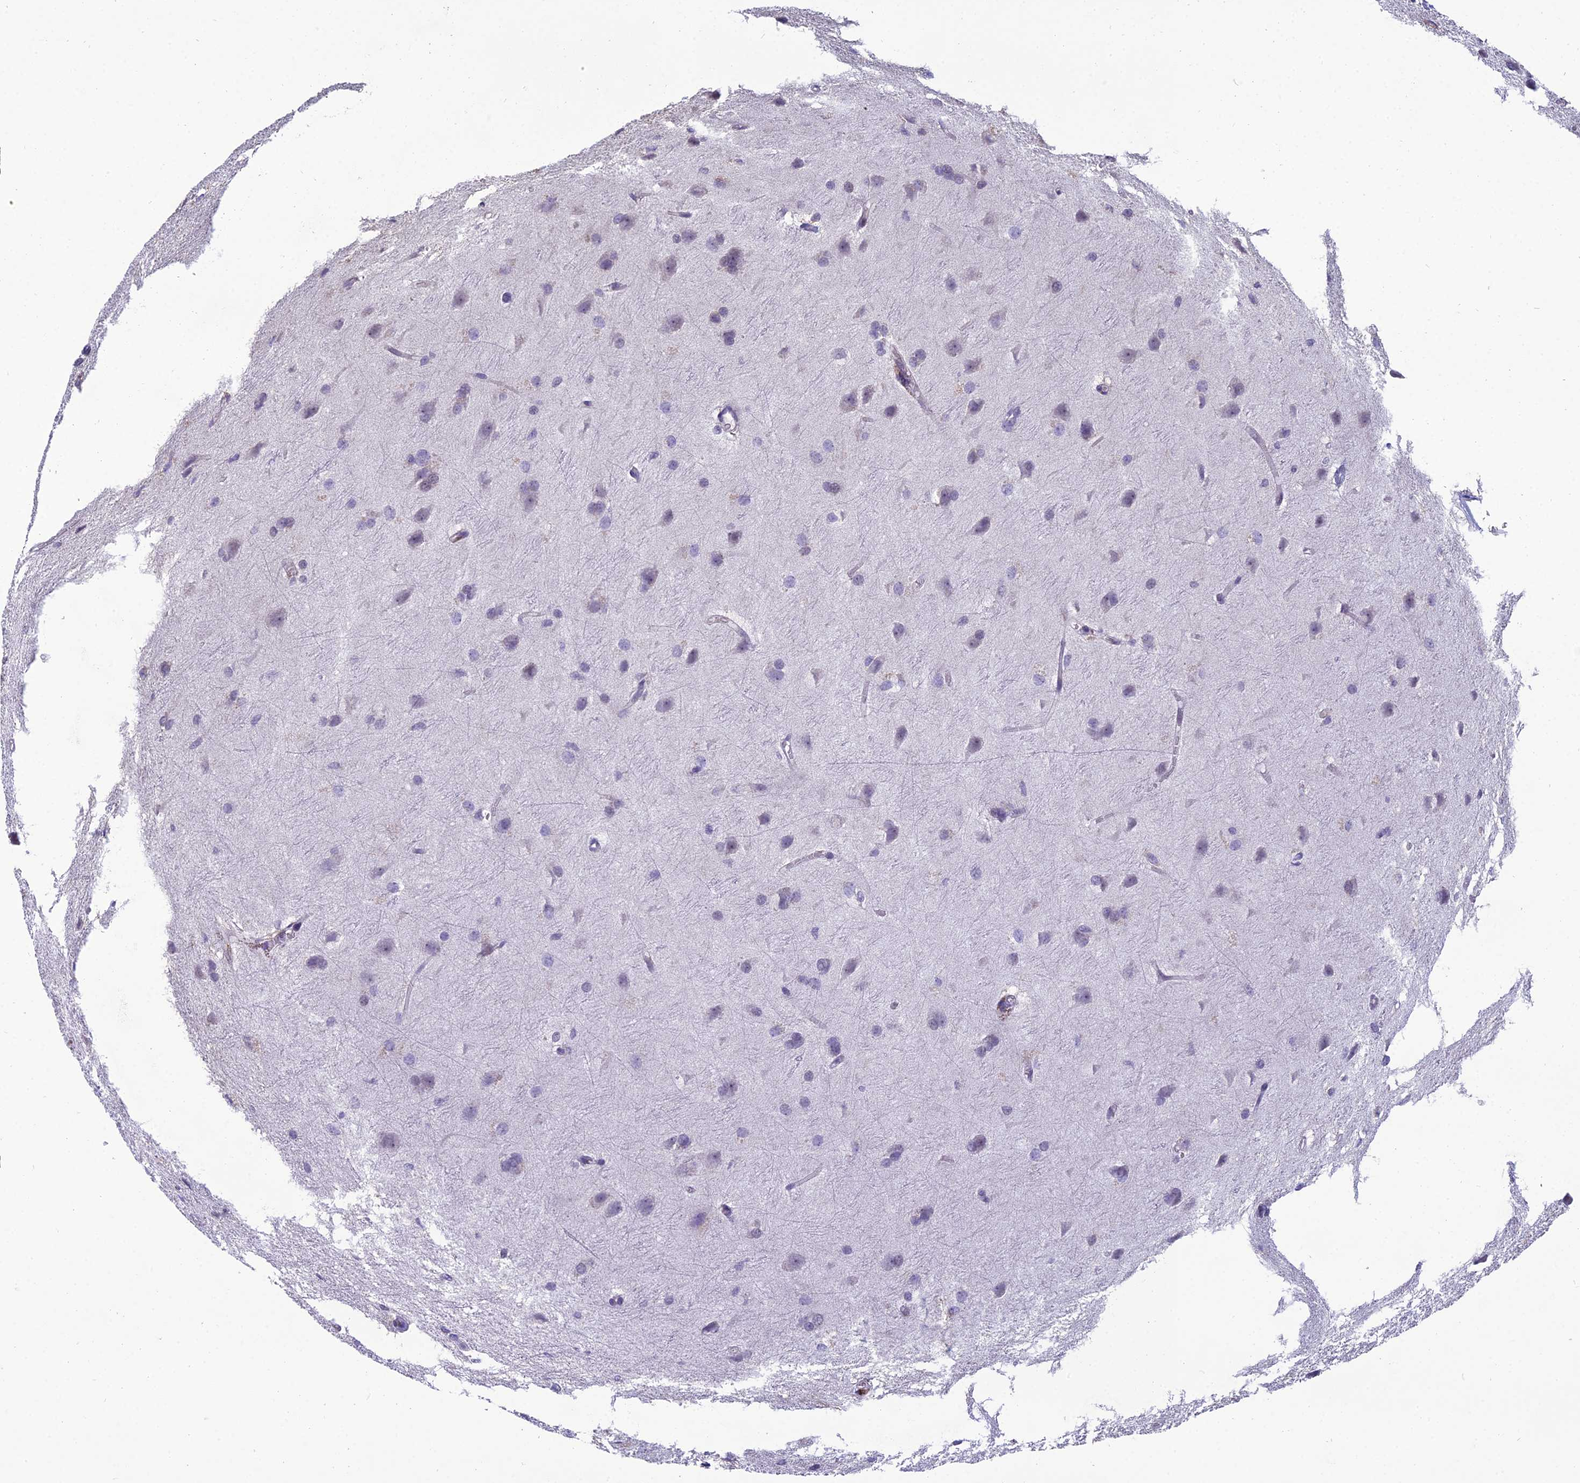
{"staining": {"intensity": "negative", "quantity": "none", "location": "none"}, "tissue": "glioma", "cell_type": "Tumor cells", "image_type": "cancer", "snomed": [{"axis": "morphology", "description": "Glioma, malignant, High grade"}, {"axis": "topography", "description": "Brain"}], "caption": "Protein analysis of malignant glioma (high-grade) shows no significant expression in tumor cells.", "gene": "GRWD1", "patient": {"sex": "female", "age": 50}}